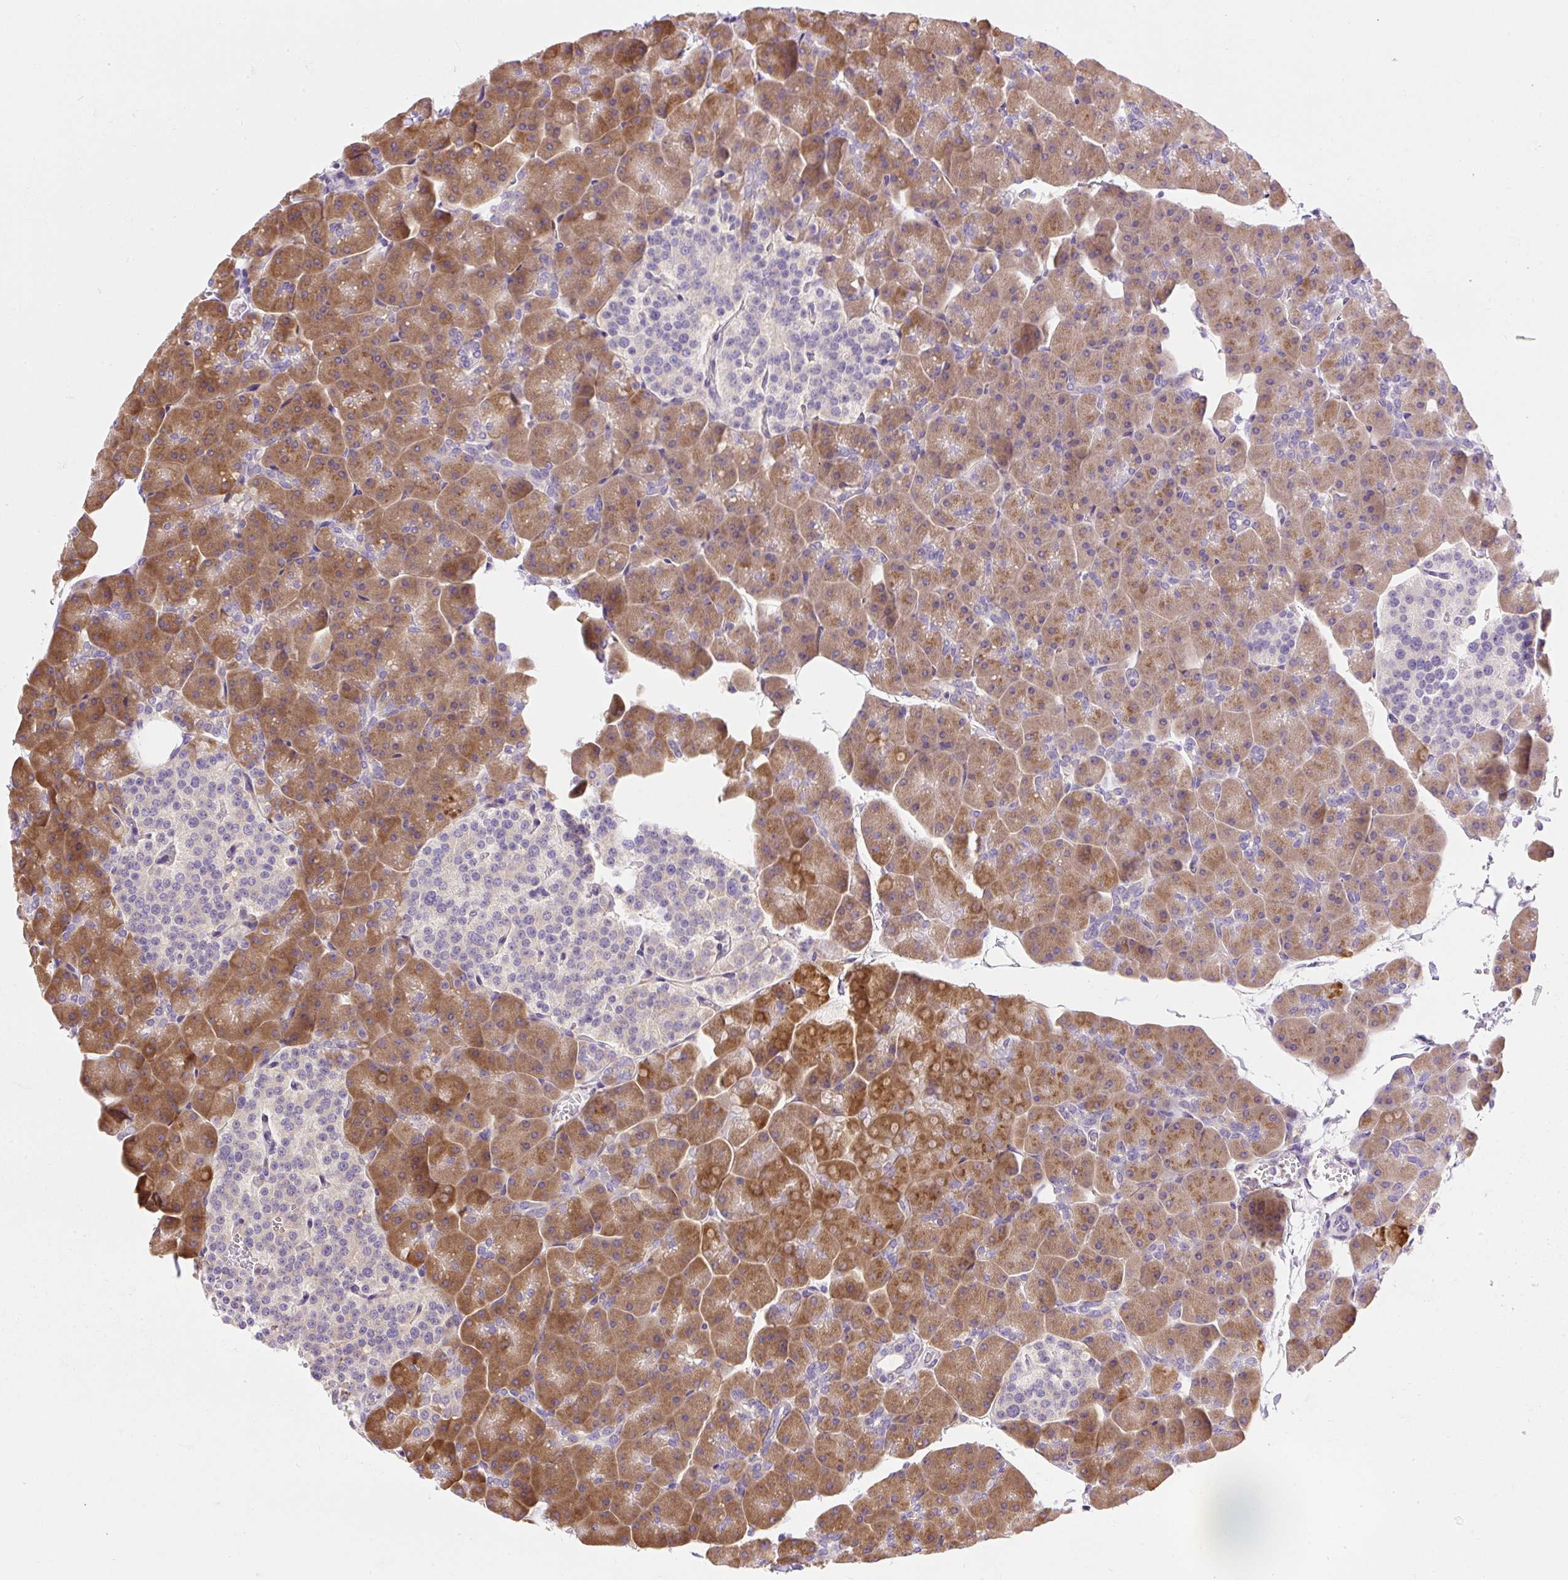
{"staining": {"intensity": "strong", "quantity": ">75%", "location": "cytoplasmic/membranous"}, "tissue": "pancreas", "cell_type": "Exocrine glandular cells", "image_type": "normal", "snomed": [{"axis": "morphology", "description": "Normal tissue, NOS"}, {"axis": "topography", "description": "Pancreas"}], "caption": "Strong cytoplasmic/membranous positivity for a protein is seen in about >75% of exocrine glandular cells of normal pancreas using immunohistochemistry.", "gene": "GPR45", "patient": {"sex": "male", "age": 35}}